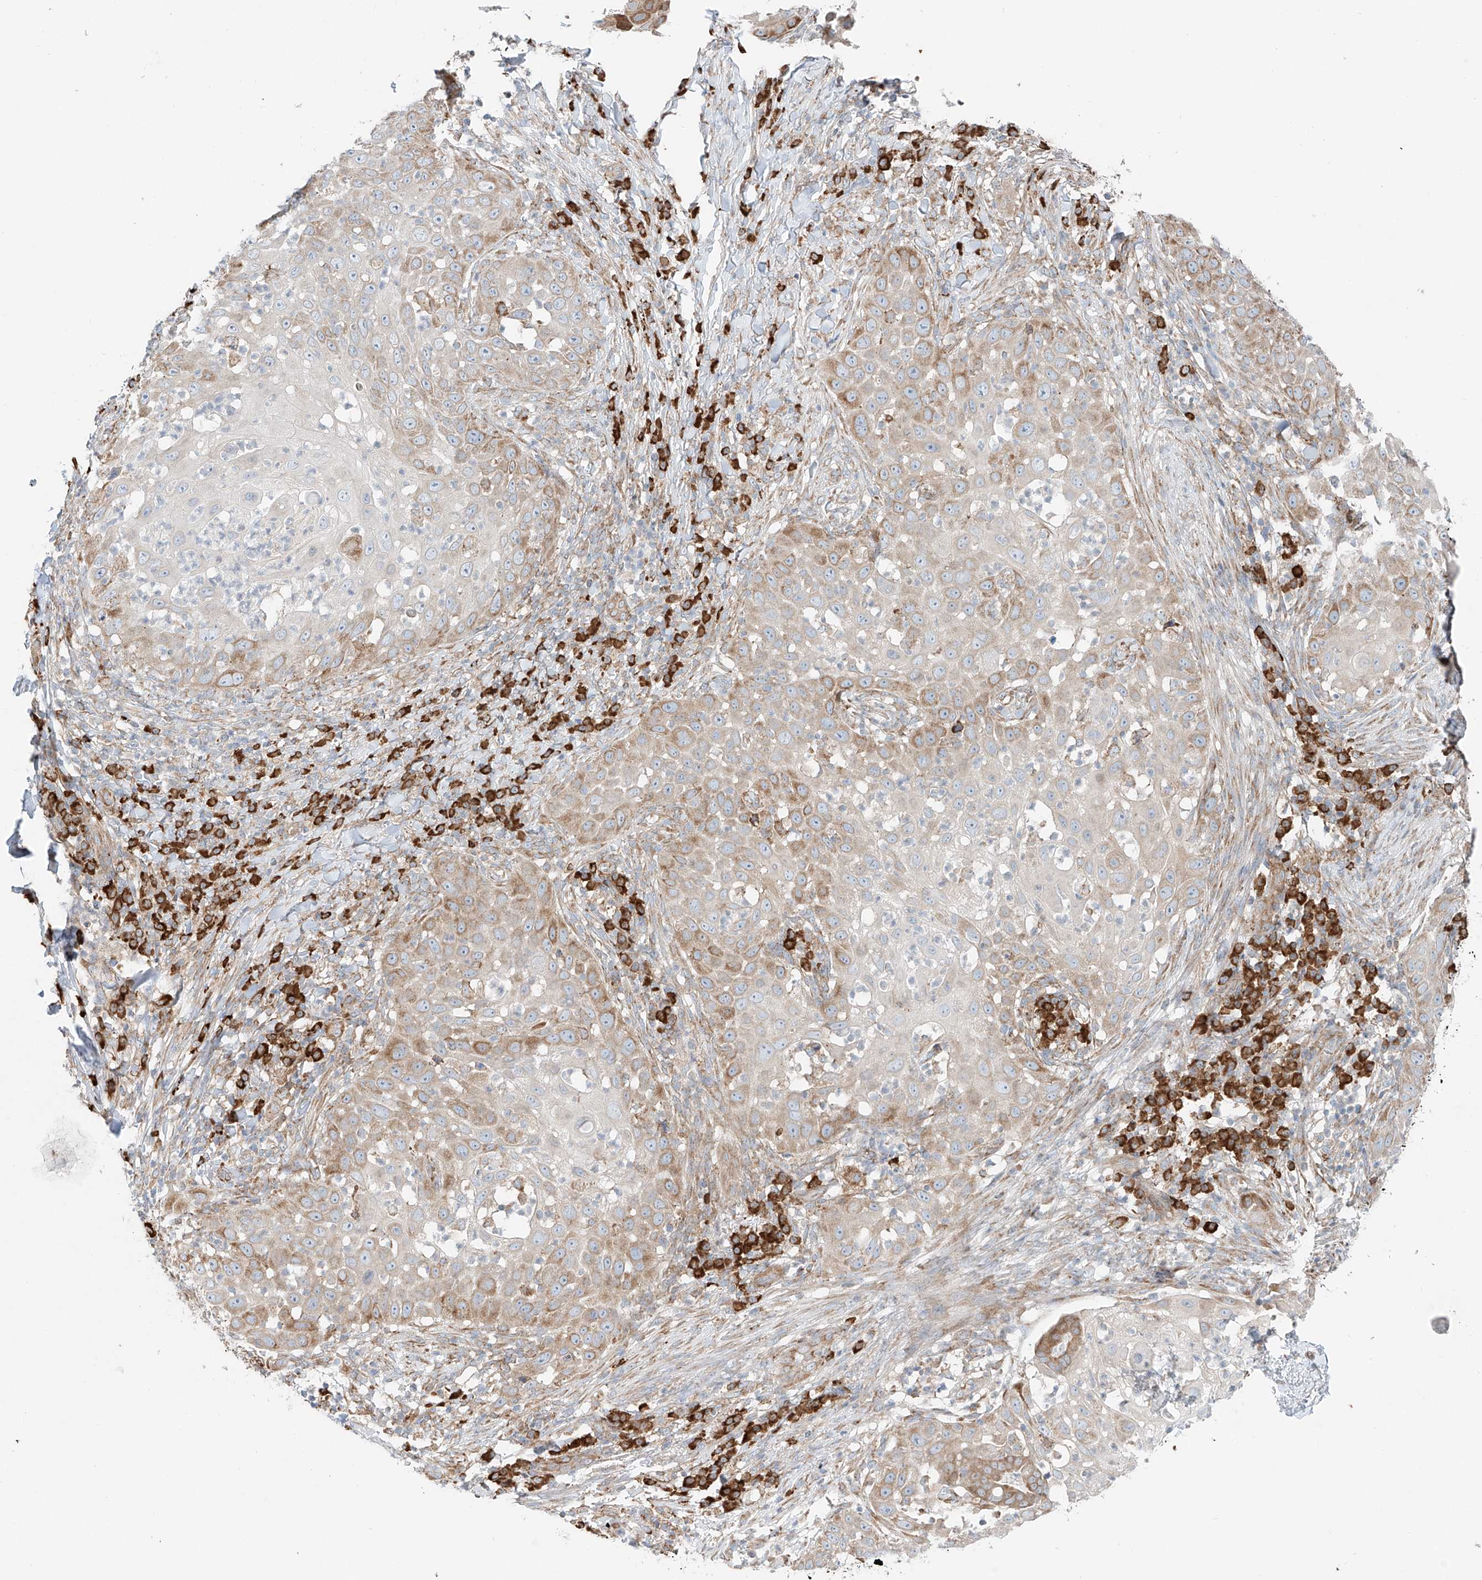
{"staining": {"intensity": "weak", "quantity": "25%-75%", "location": "cytoplasmic/membranous"}, "tissue": "skin cancer", "cell_type": "Tumor cells", "image_type": "cancer", "snomed": [{"axis": "morphology", "description": "Squamous cell carcinoma, NOS"}, {"axis": "topography", "description": "Skin"}], "caption": "Protein expression analysis of skin squamous cell carcinoma shows weak cytoplasmic/membranous staining in about 25%-75% of tumor cells.", "gene": "EIPR1", "patient": {"sex": "female", "age": 44}}